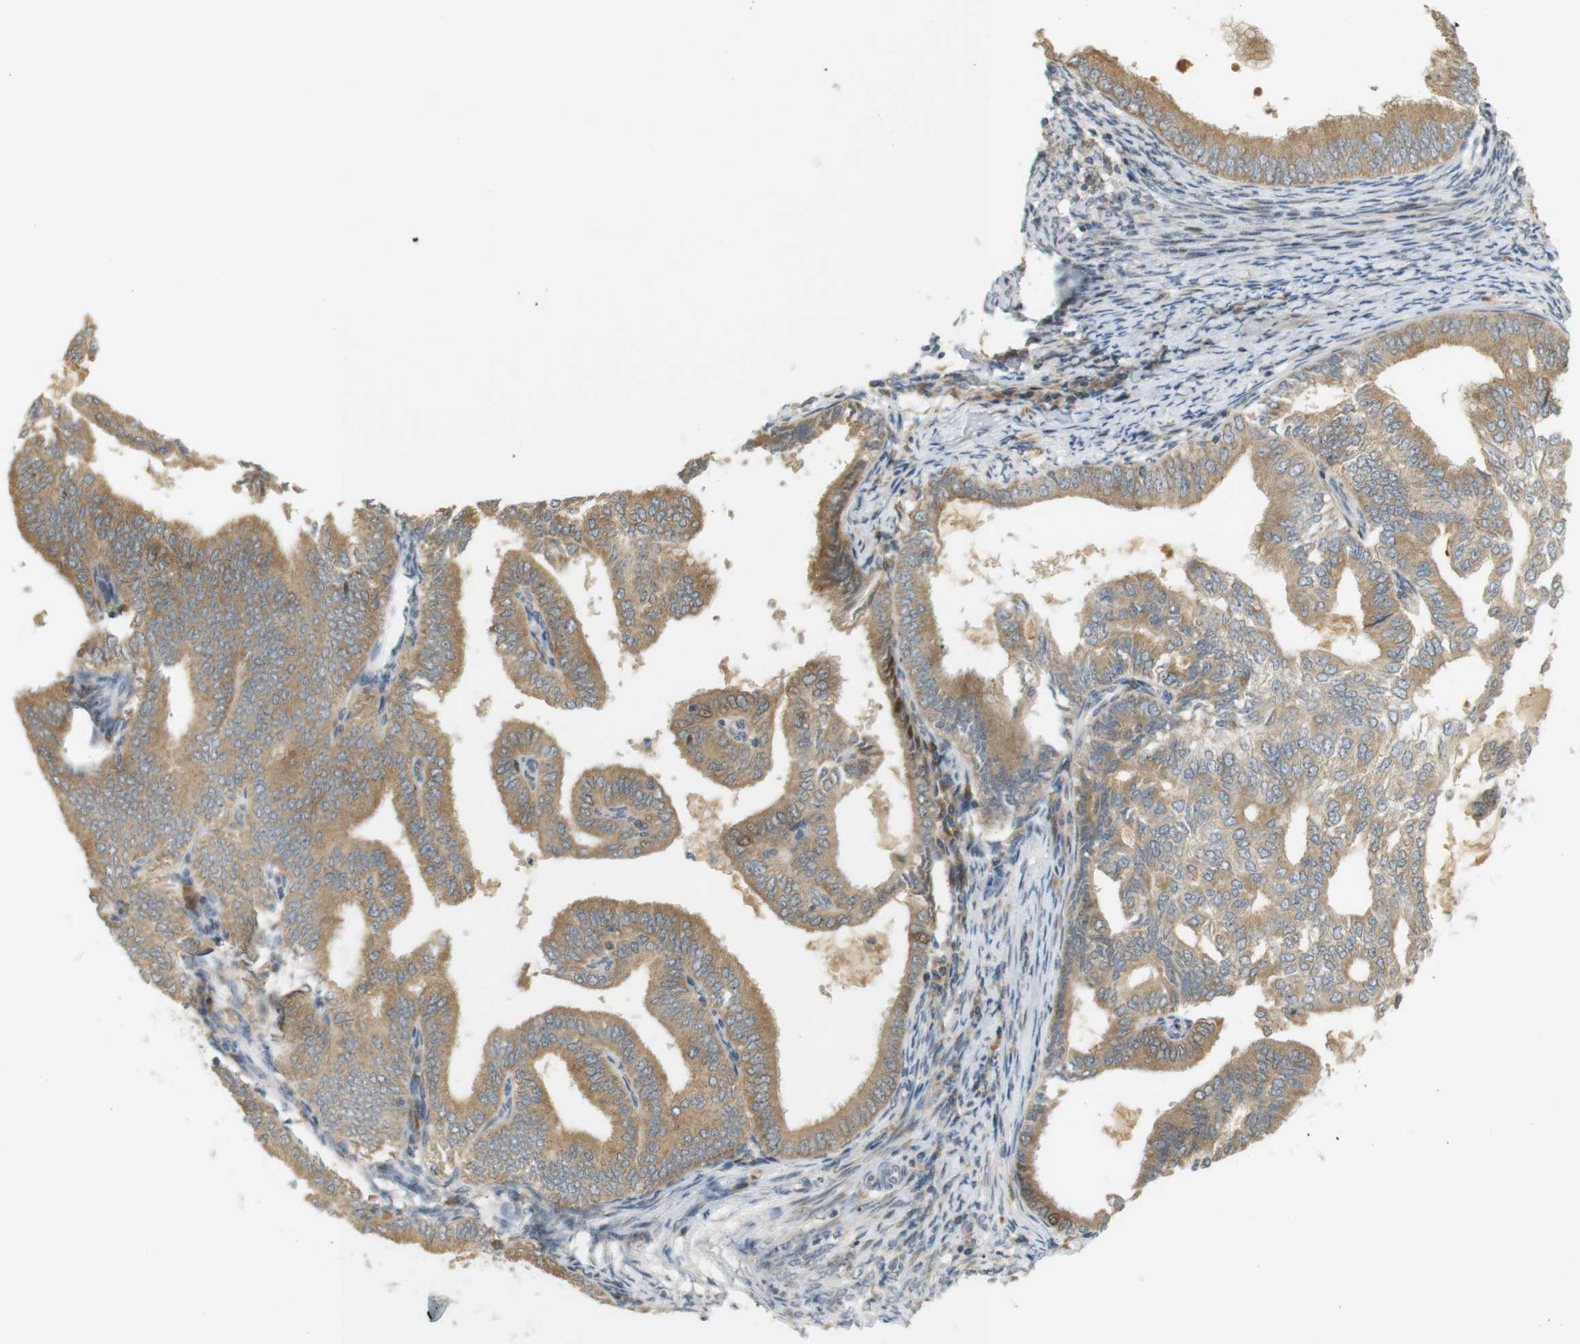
{"staining": {"intensity": "moderate", "quantity": ">75%", "location": "cytoplasmic/membranous"}, "tissue": "endometrial cancer", "cell_type": "Tumor cells", "image_type": "cancer", "snomed": [{"axis": "morphology", "description": "Adenocarcinoma, NOS"}, {"axis": "topography", "description": "Endometrium"}], "caption": "An immunohistochemistry (IHC) image of neoplastic tissue is shown. Protein staining in brown shows moderate cytoplasmic/membranous positivity in endometrial cancer (adenocarcinoma) within tumor cells.", "gene": "CLRN3", "patient": {"sex": "female", "age": 58}}